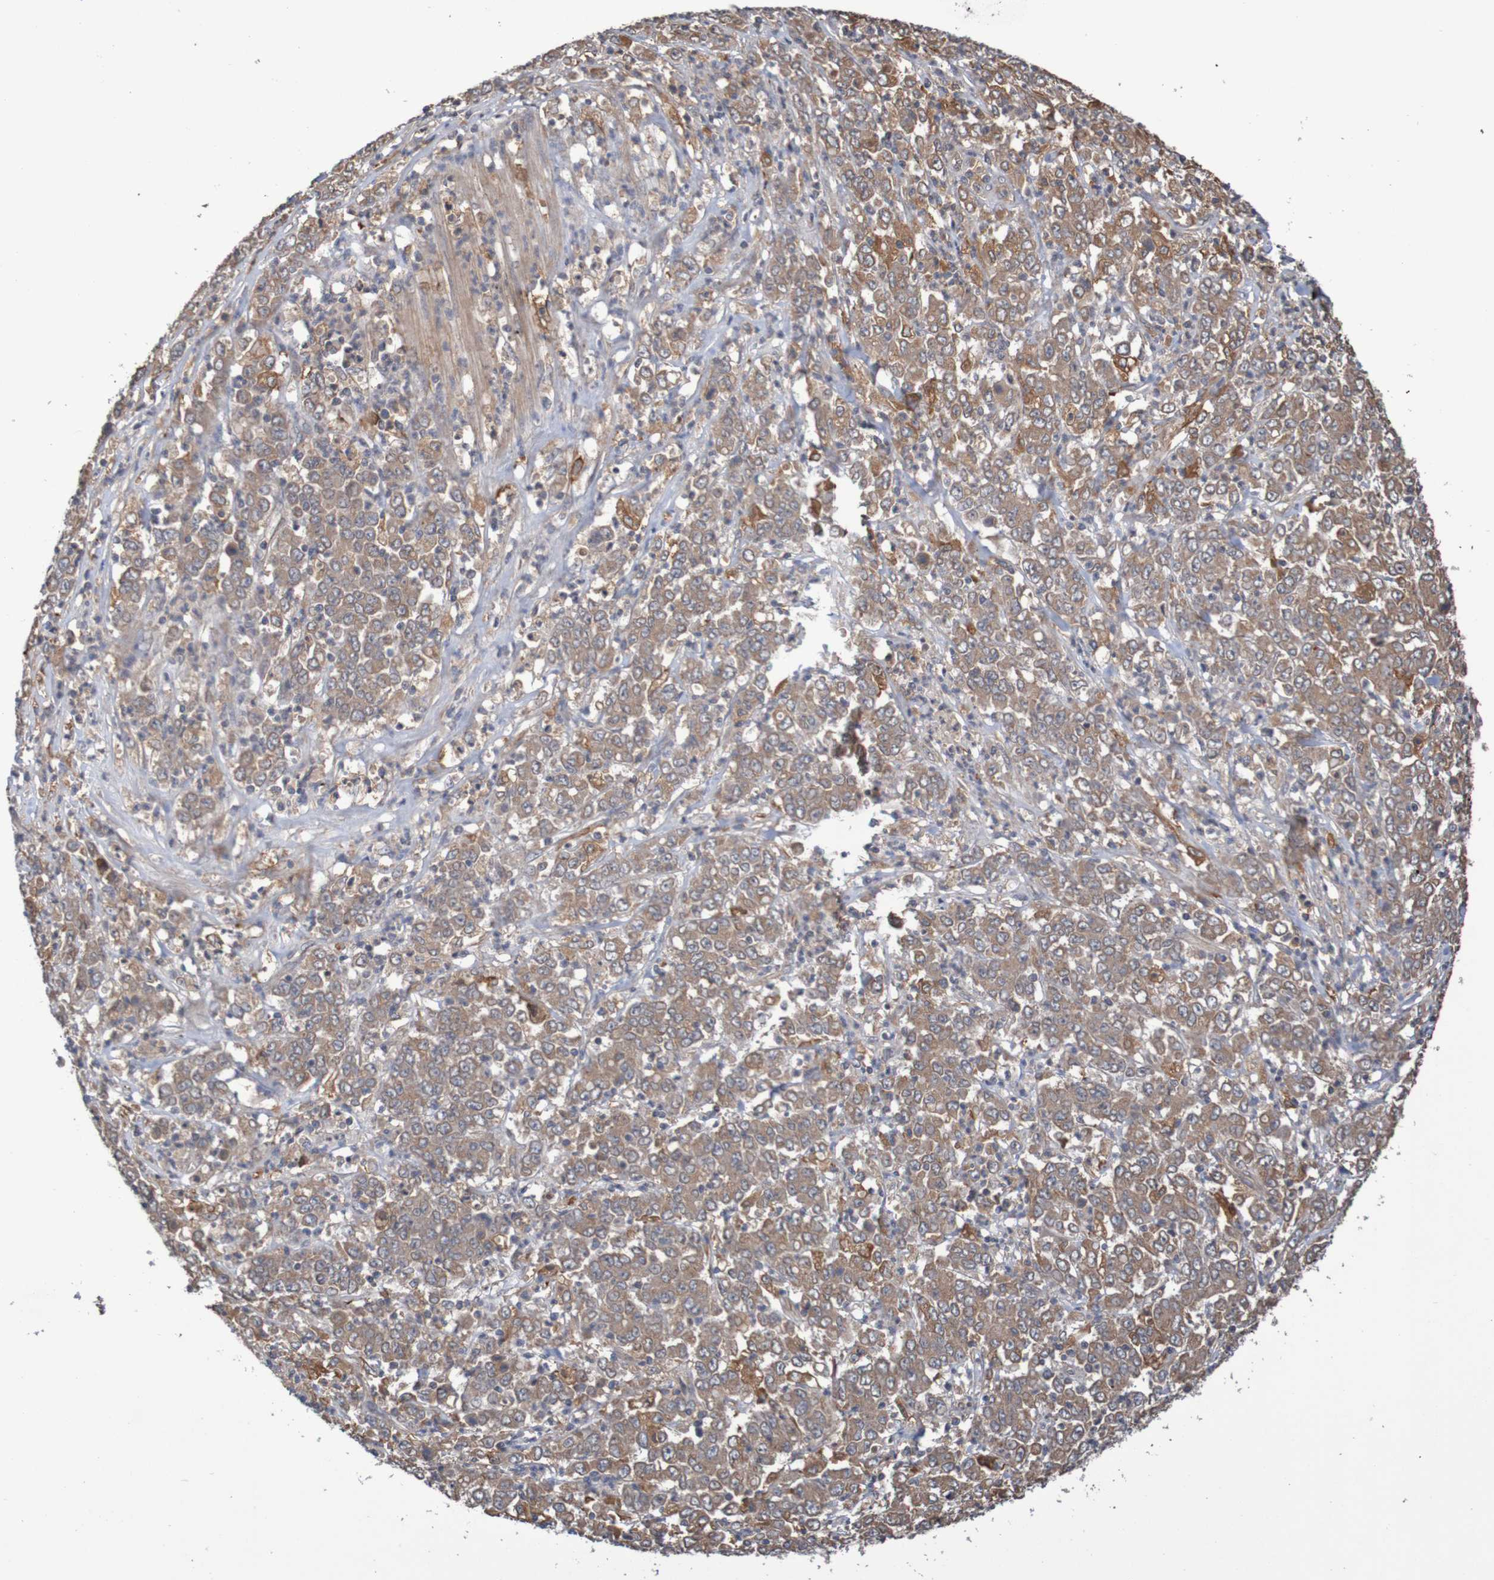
{"staining": {"intensity": "moderate", "quantity": ">75%", "location": "cytoplasmic/membranous"}, "tissue": "stomach cancer", "cell_type": "Tumor cells", "image_type": "cancer", "snomed": [{"axis": "morphology", "description": "Adenocarcinoma, NOS"}, {"axis": "topography", "description": "Stomach, lower"}], "caption": "Stomach cancer tissue displays moderate cytoplasmic/membranous expression in about >75% of tumor cells", "gene": "PHYH", "patient": {"sex": "female", "age": 71}}